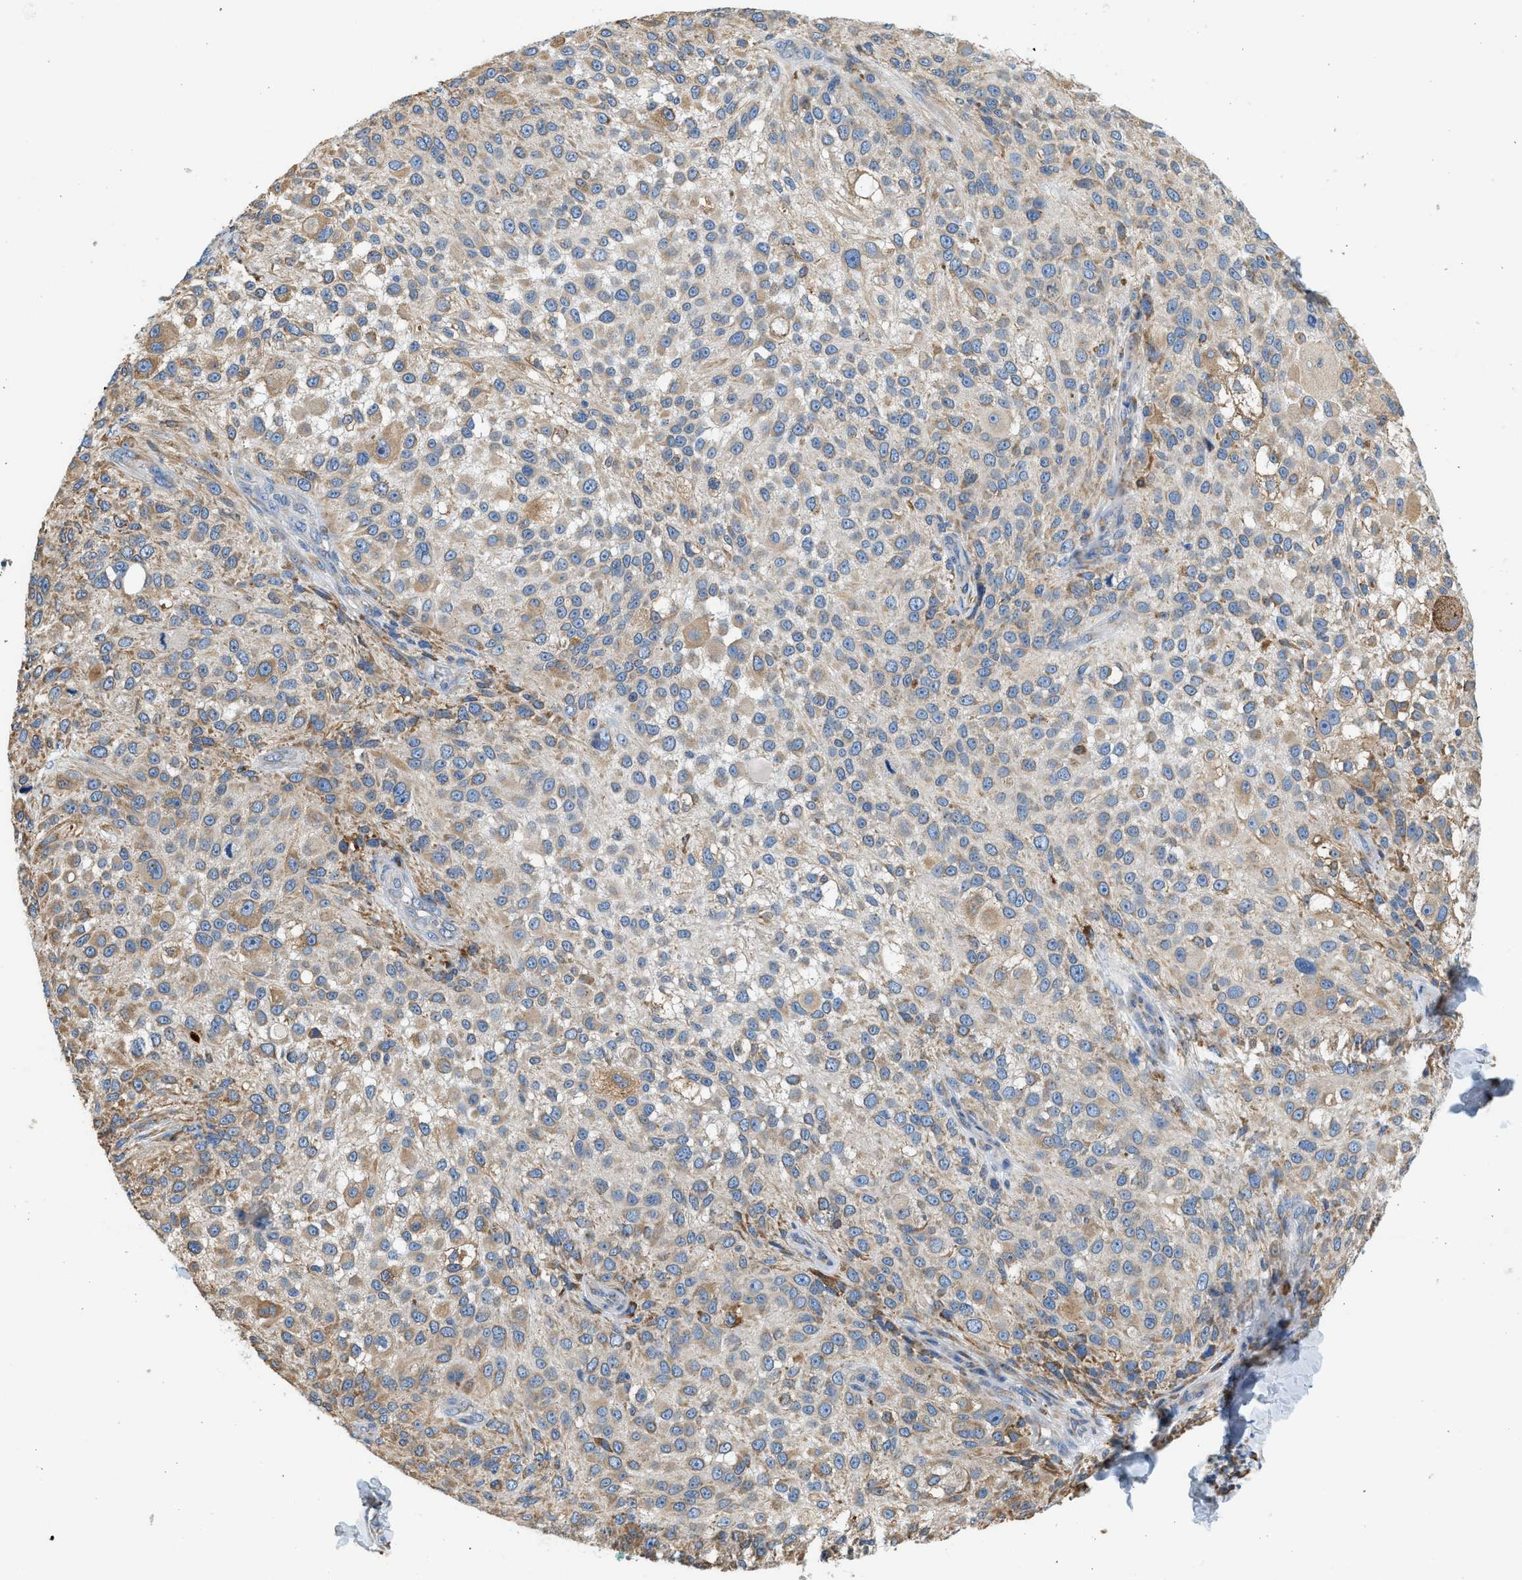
{"staining": {"intensity": "weak", "quantity": "25%-75%", "location": "cytoplasmic/membranous"}, "tissue": "melanoma", "cell_type": "Tumor cells", "image_type": "cancer", "snomed": [{"axis": "morphology", "description": "Necrosis, NOS"}, {"axis": "morphology", "description": "Malignant melanoma, NOS"}, {"axis": "topography", "description": "Skin"}], "caption": "Protein staining demonstrates weak cytoplasmic/membranous expression in about 25%-75% of tumor cells in melanoma.", "gene": "CNTN6", "patient": {"sex": "female", "age": 87}}